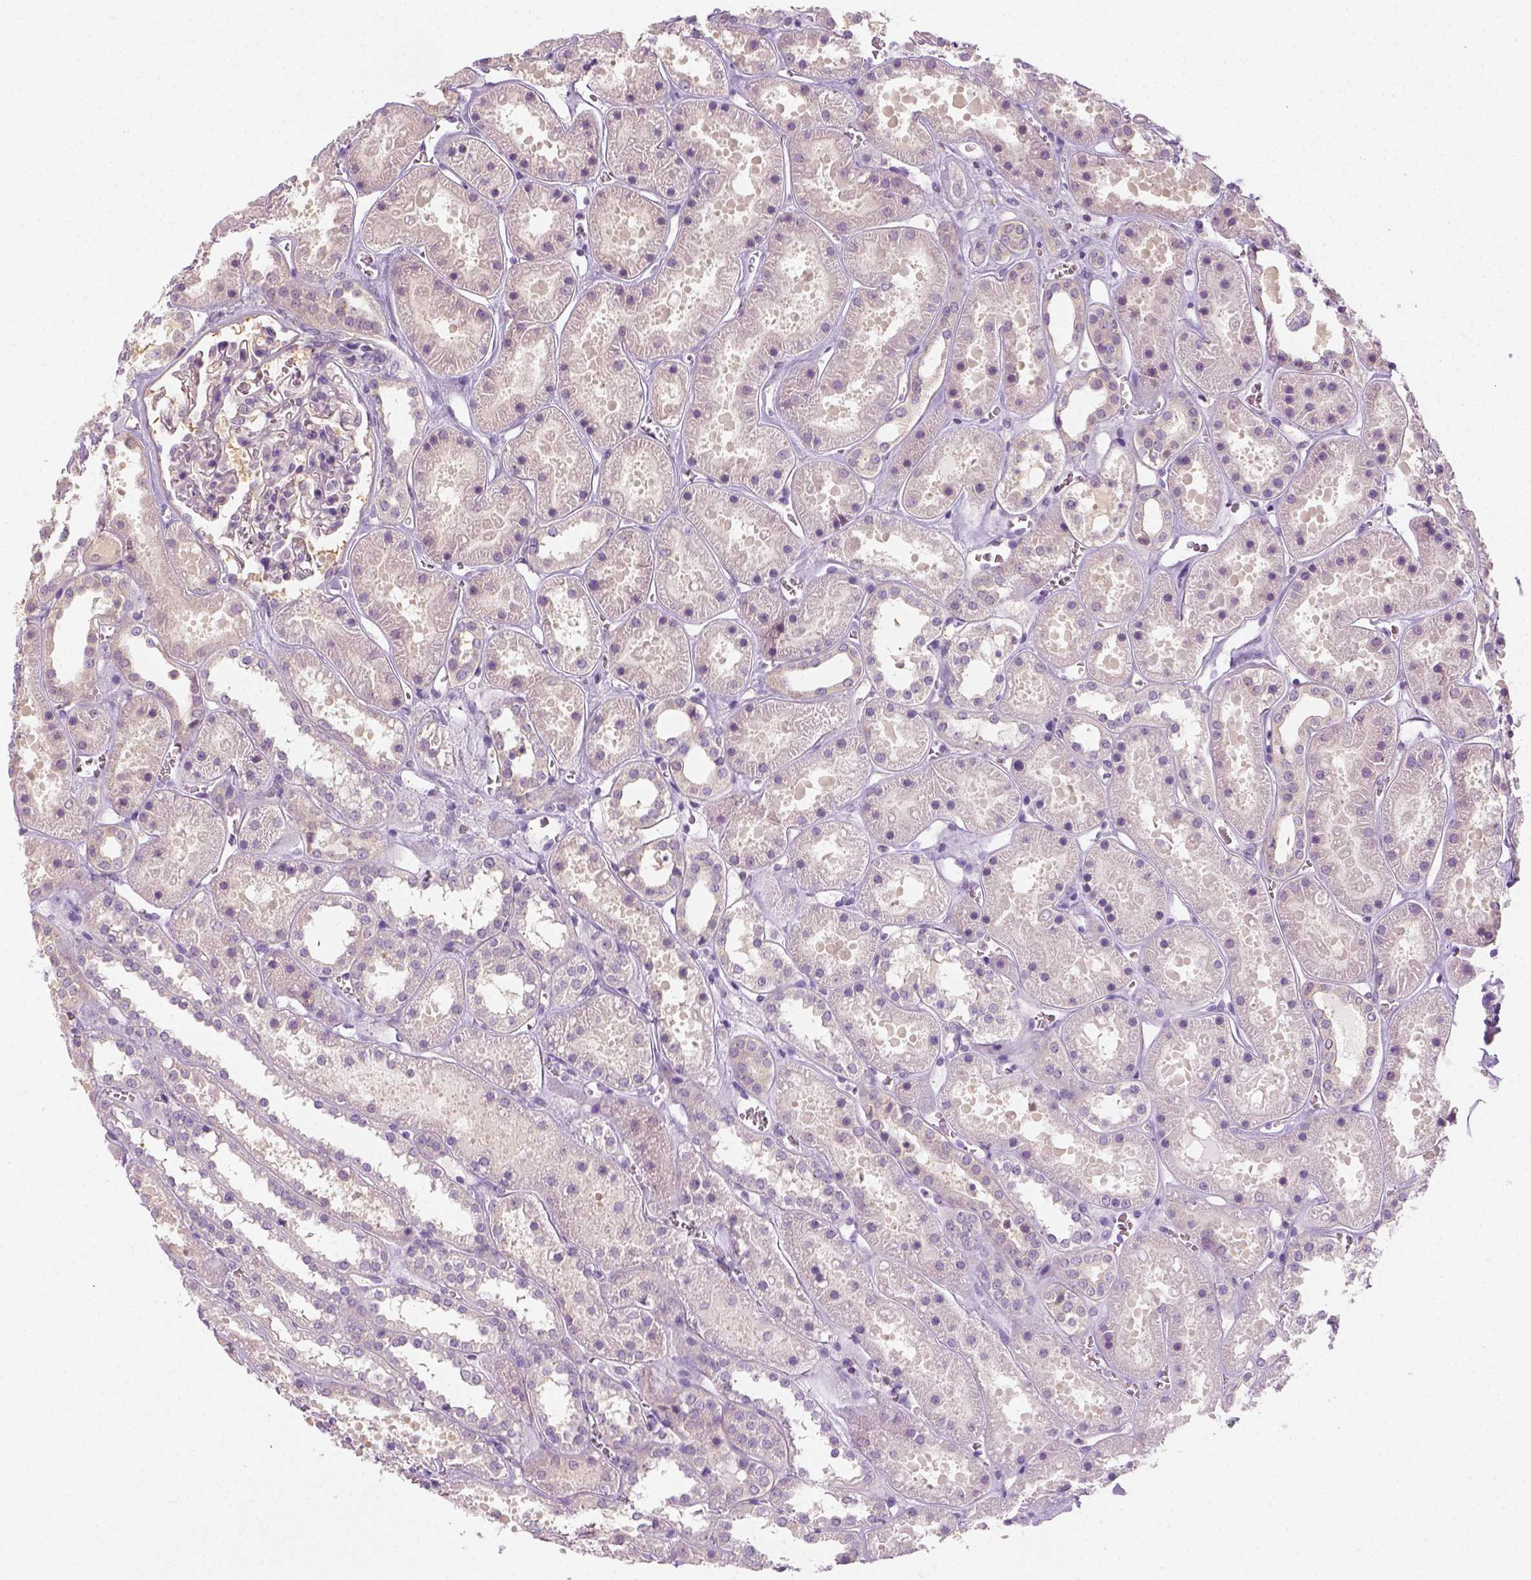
{"staining": {"intensity": "negative", "quantity": "none", "location": "none"}, "tissue": "kidney", "cell_type": "Cells in glomeruli", "image_type": "normal", "snomed": [{"axis": "morphology", "description": "Normal tissue, NOS"}, {"axis": "topography", "description": "Kidney"}], "caption": "Immunohistochemistry (IHC) of unremarkable kidney demonstrates no expression in cells in glomeruli.", "gene": "EPHB1", "patient": {"sex": "female", "age": 41}}